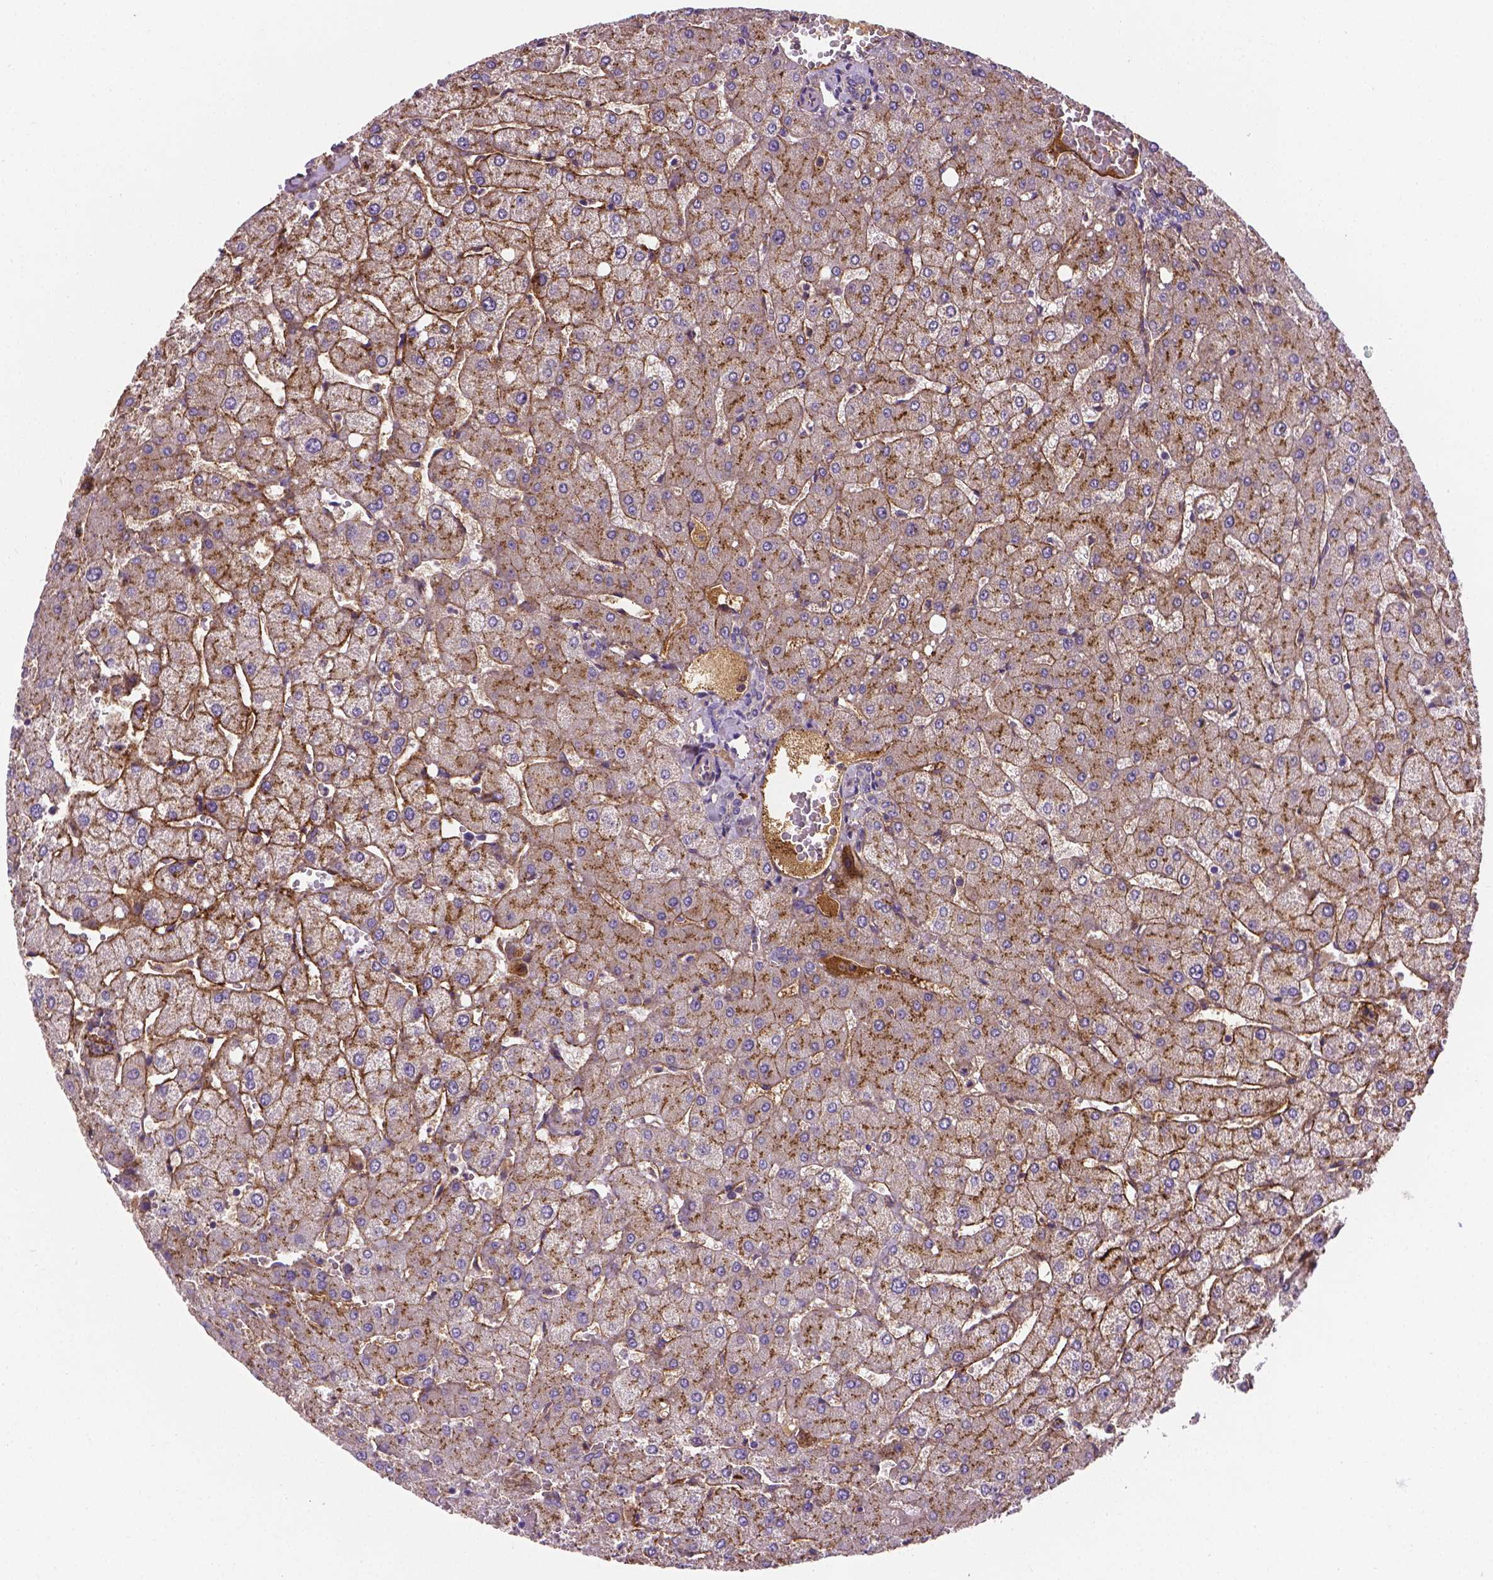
{"staining": {"intensity": "negative", "quantity": "none", "location": "none"}, "tissue": "liver", "cell_type": "Cholangiocytes", "image_type": "normal", "snomed": [{"axis": "morphology", "description": "Normal tissue, NOS"}, {"axis": "topography", "description": "Liver"}], "caption": "Immunohistochemistry (IHC) histopathology image of benign liver: liver stained with DAB shows no significant protein staining in cholangiocytes. The staining is performed using DAB (3,3'-diaminobenzidine) brown chromogen with nuclei counter-stained in using hematoxylin.", "gene": "APOE", "patient": {"sex": "female", "age": 54}}